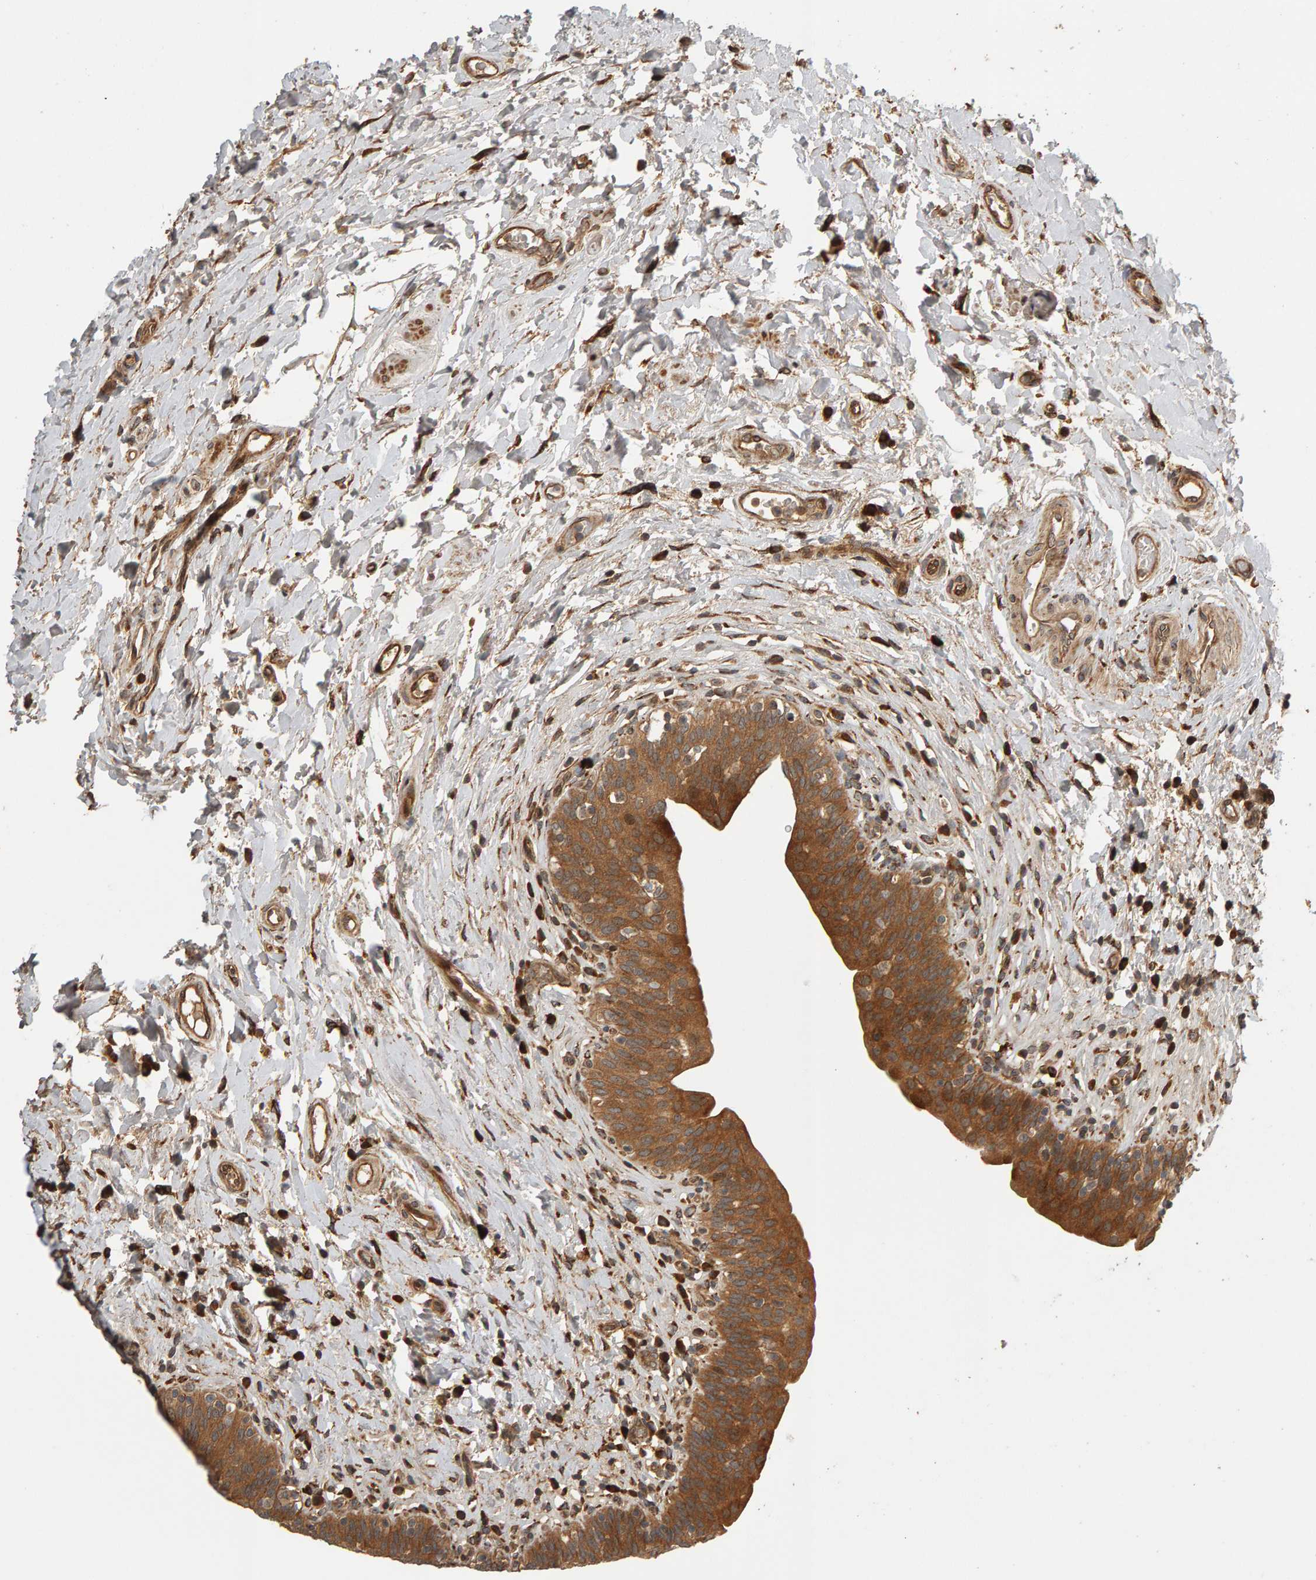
{"staining": {"intensity": "moderate", "quantity": ">75%", "location": "cytoplasmic/membranous"}, "tissue": "urinary bladder", "cell_type": "Urothelial cells", "image_type": "normal", "snomed": [{"axis": "morphology", "description": "Normal tissue, NOS"}, {"axis": "topography", "description": "Urinary bladder"}], "caption": "IHC of normal urinary bladder reveals medium levels of moderate cytoplasmic/membranous staining in approximately >75% of urothelial cells. The staining was performed using DAB to visualize the protein expression in brown, while the nuclei were stained in blue with hematoxylin (Magnification: 20x).", "gene": "ZFAND1", "patient": {"sex": "male", "age": 83}}